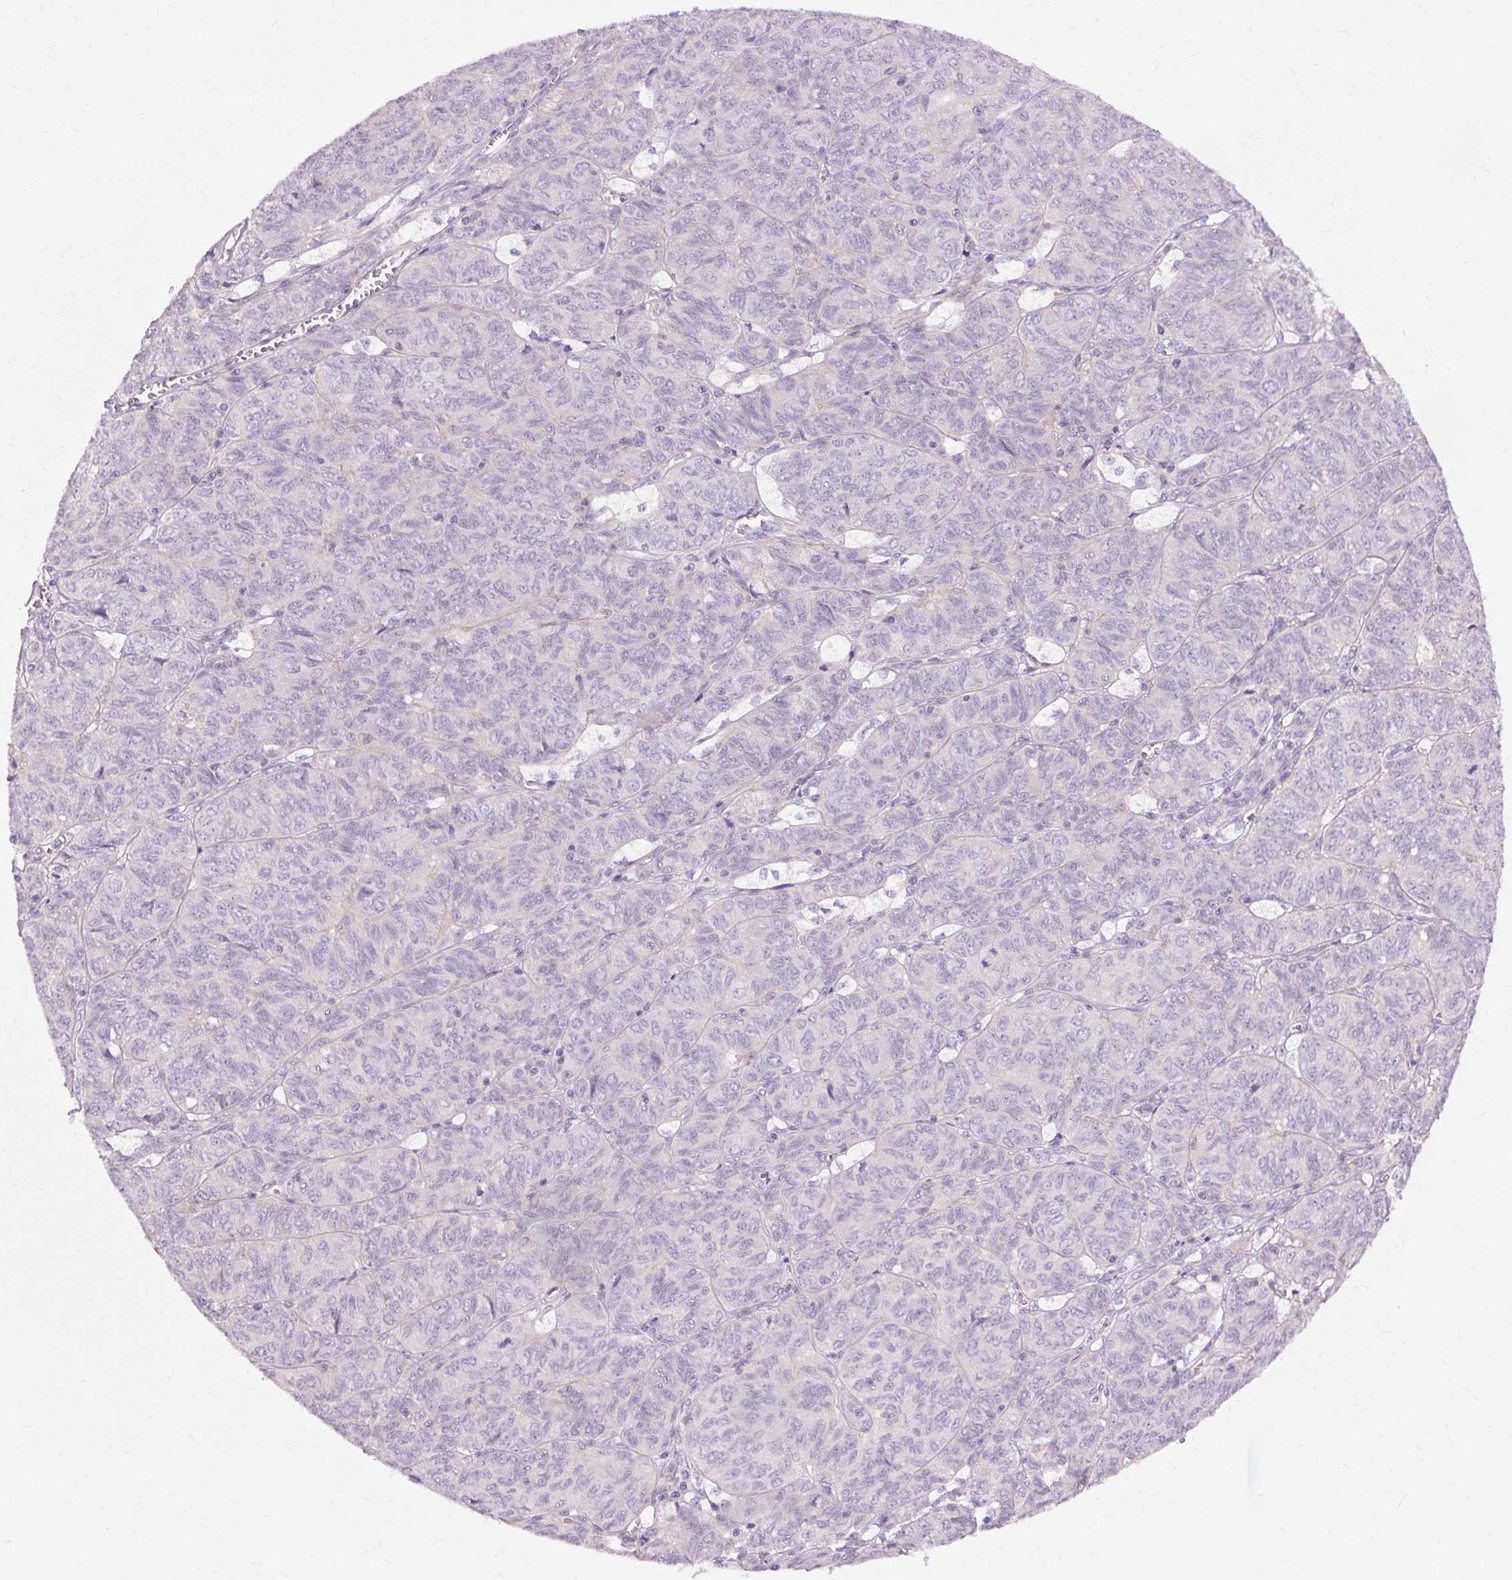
{"staining": {"intensity": "negative", "quantity": "none", "location": "none"}, "tissue": "ovarian cancer", "cell_type": "Tumor cells", "image_type": "cancer", "snomed": [{"axis": "morphology", "description": "Carcinoma, endometroid"}, {"axis": "topography", "description": "Ovary"}], "caption": "Endometroid carcinoma (ovarian) was stained to show a protein in brown. There is no significant positivity in tumor cells.", "gene": "TM6SF1", "patient": {"sex": "female", "age": 80}}